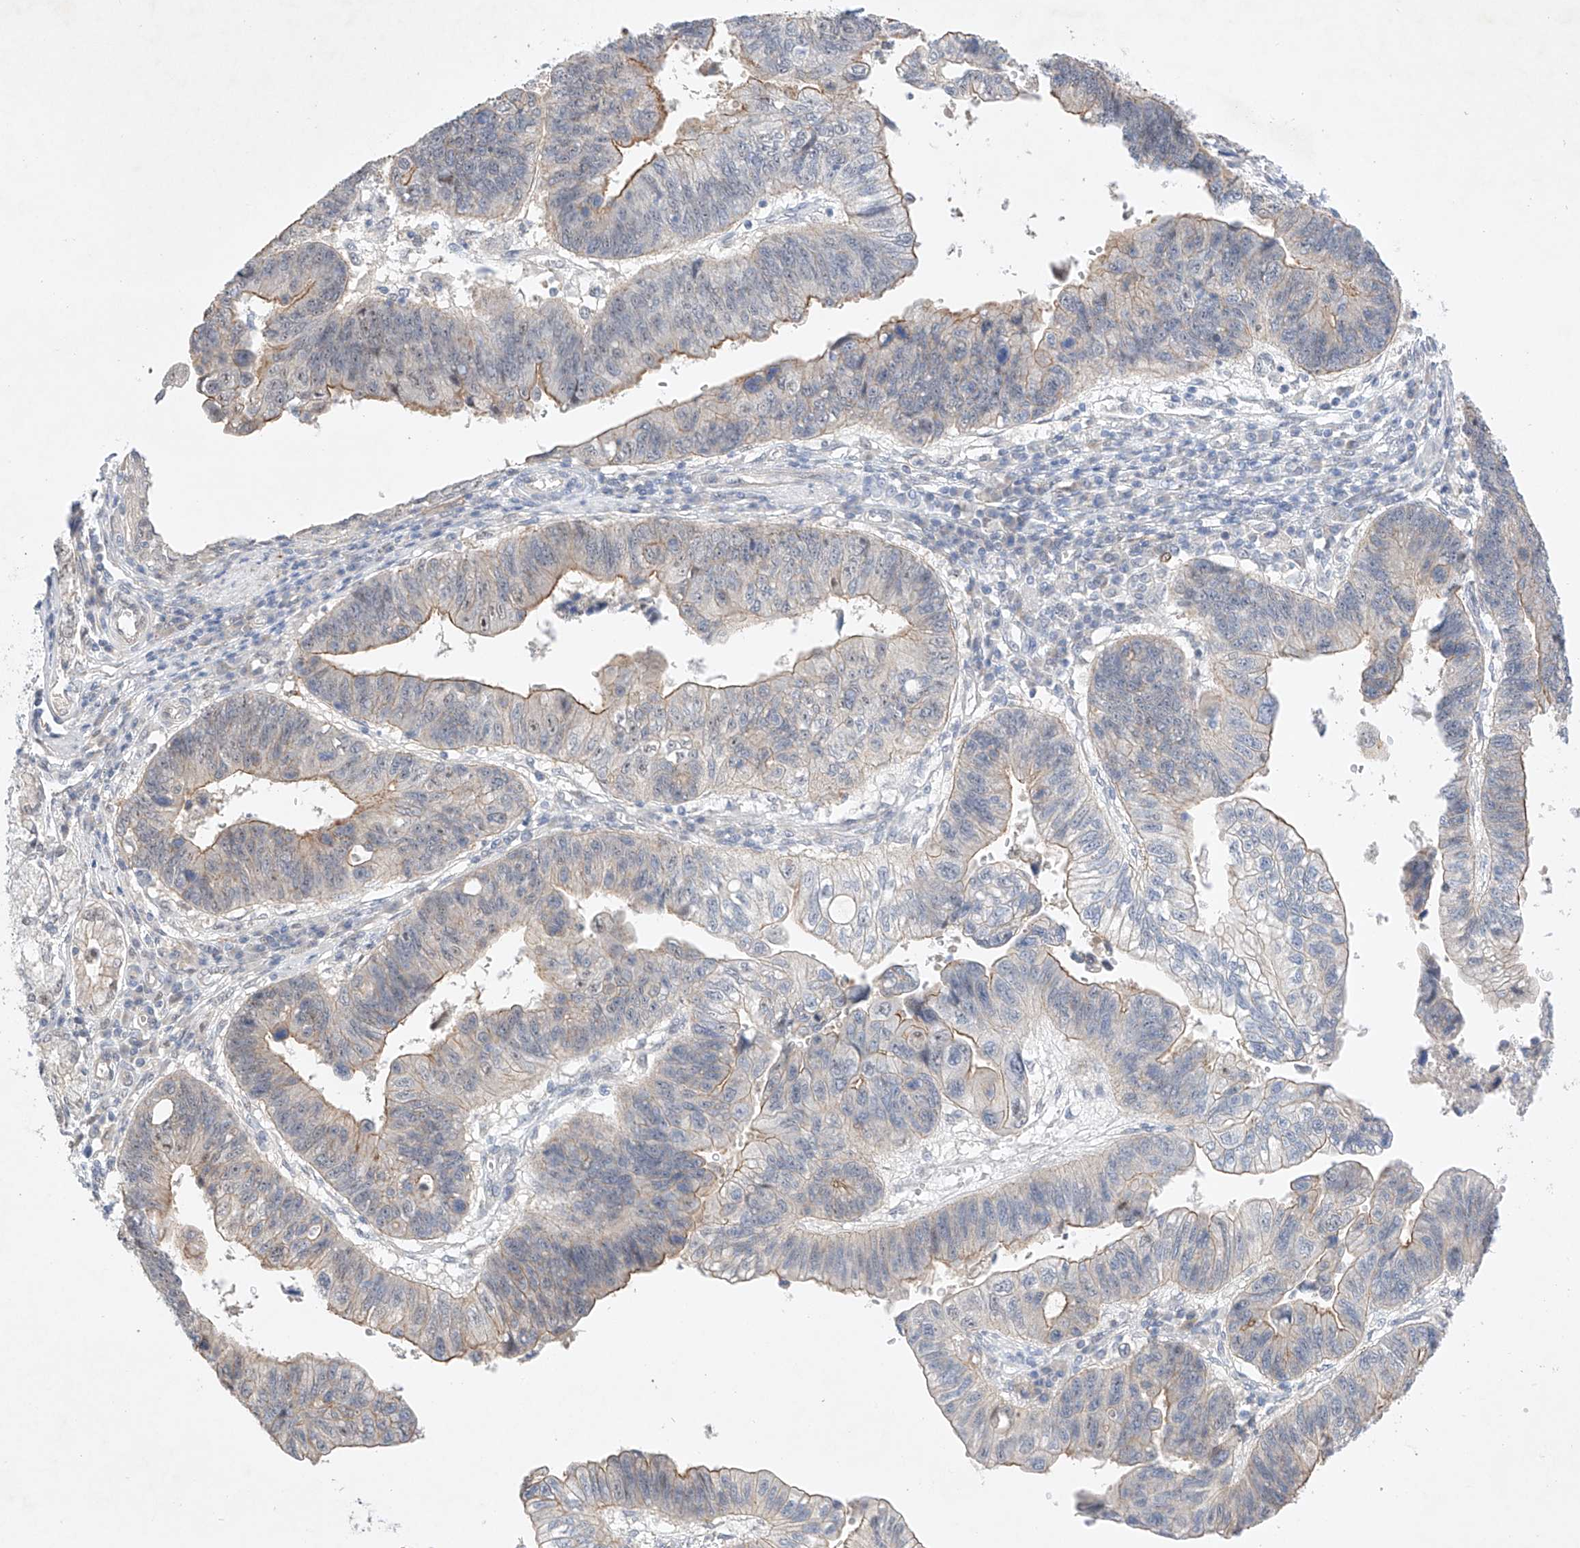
{"staining": {"intensity": "moderate", "quantity": "<25%", "location": "cytoplasmic/membranous"}, "tissue": "stomach cancer", "cell_type": "Tumor cells", "image_type": "cancer", "snomed": [{"axis": "morphology", "description": "Adenocarcinoma, NOS"}, {"axis": "topography", "description": "Stomach"}], "caption": "Protein expression analysis of stomach adenocarcinoma shows moderate cytoplasmic/membranous staining in approximately <25% of tumor cells.", "gene": "IL22RA2", "patient": {"sex": "male", "age": 59}}